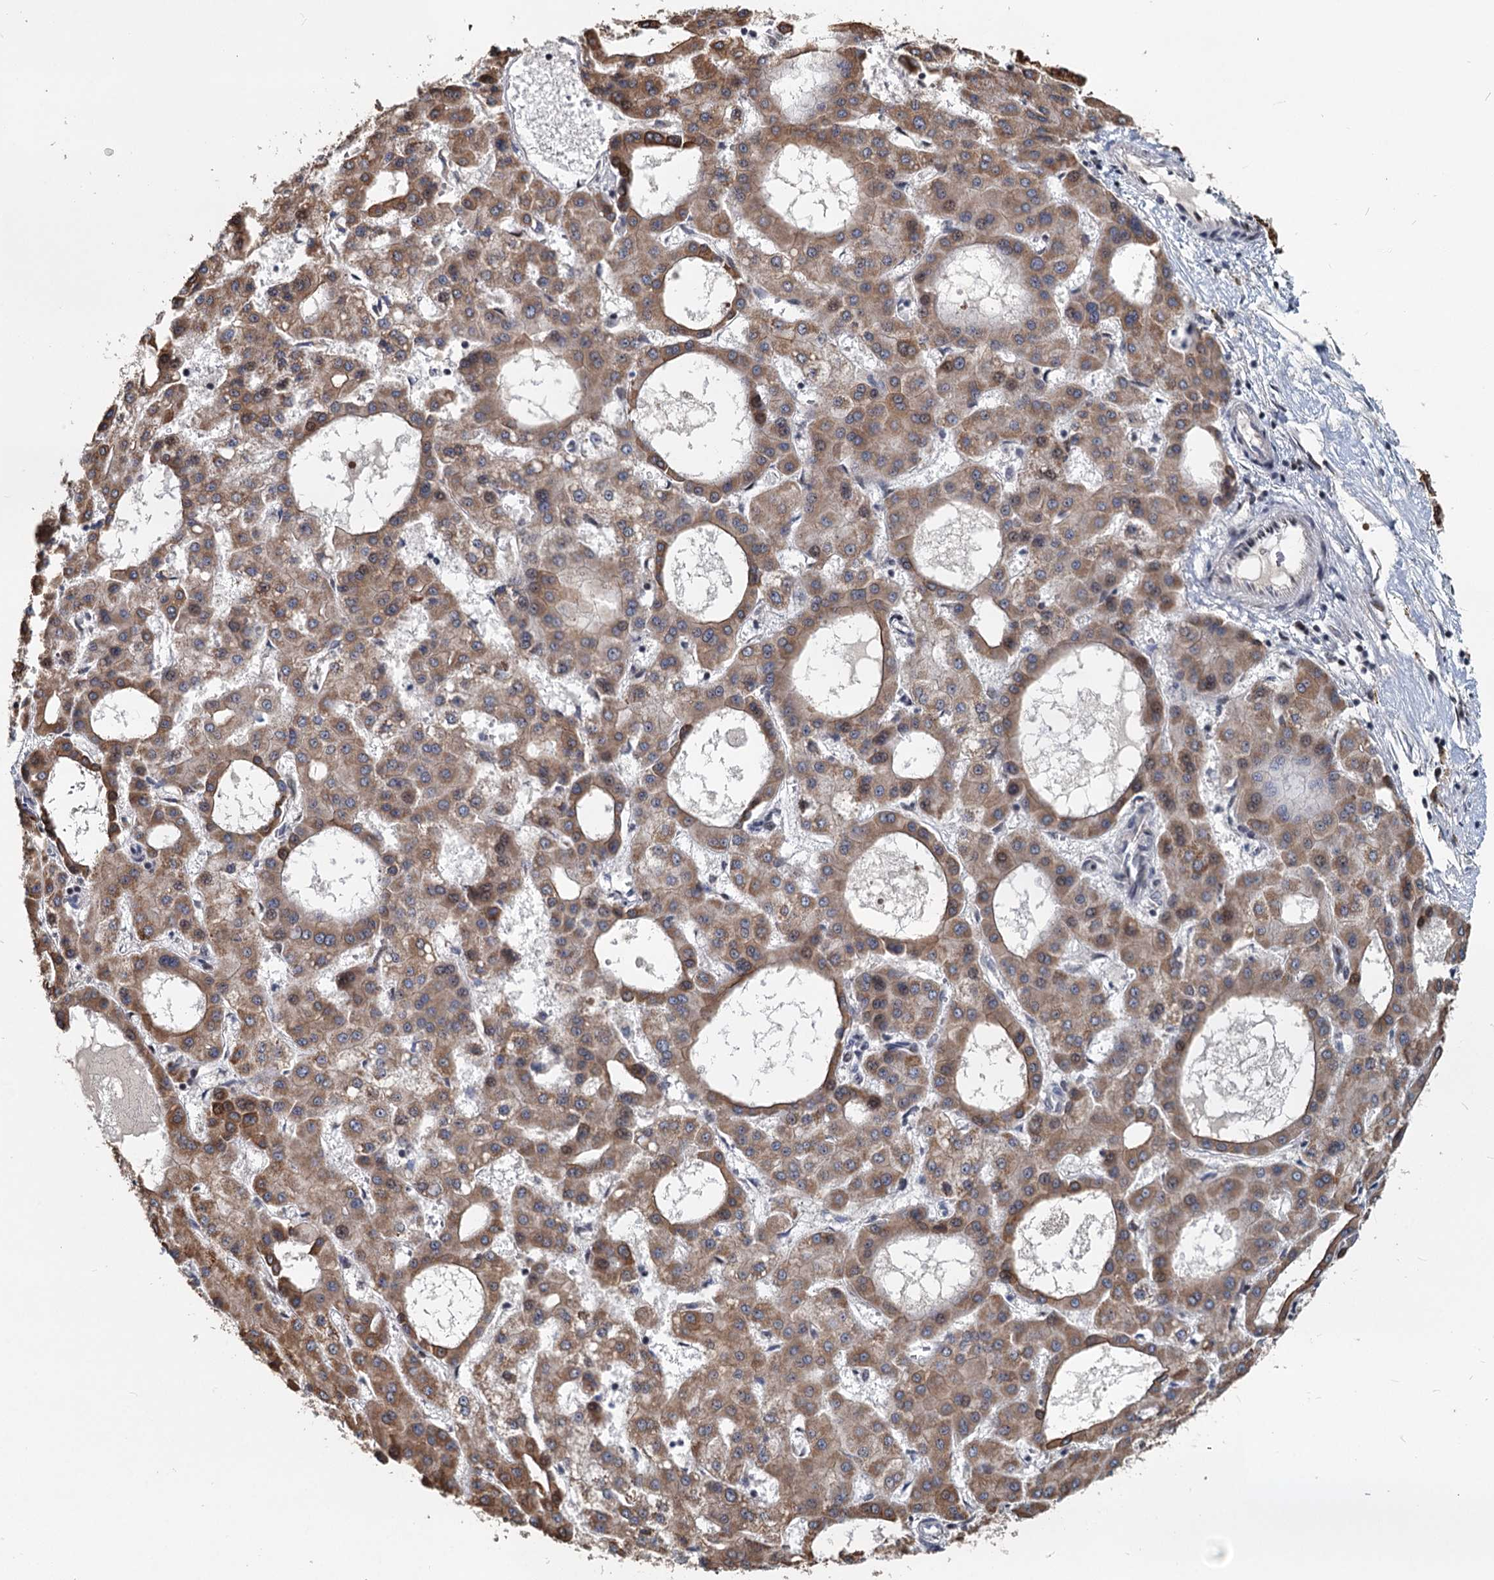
{"staining": {"intensity": "moderate", "quantity": ">75%", "location": "cytoplasmic/membranous"}, "tissue": "liver cancer", "cell_type": "Tumor cells", "image_type": "cancer", "snomed": [{"axis": "morphology", "description": "Carcinoma, Hepatocellular, NOS"}, {"axis": "topography", "description": "Liver"}], "caption": "Approximately >75% of tumor cells in human liver cancer reveal moderate cytoplasmic/membranous protein staining as visualized by brown immunohistochemical staining.", "gene": "RITA1", "patient": {"sex": "male", "age": 47}}